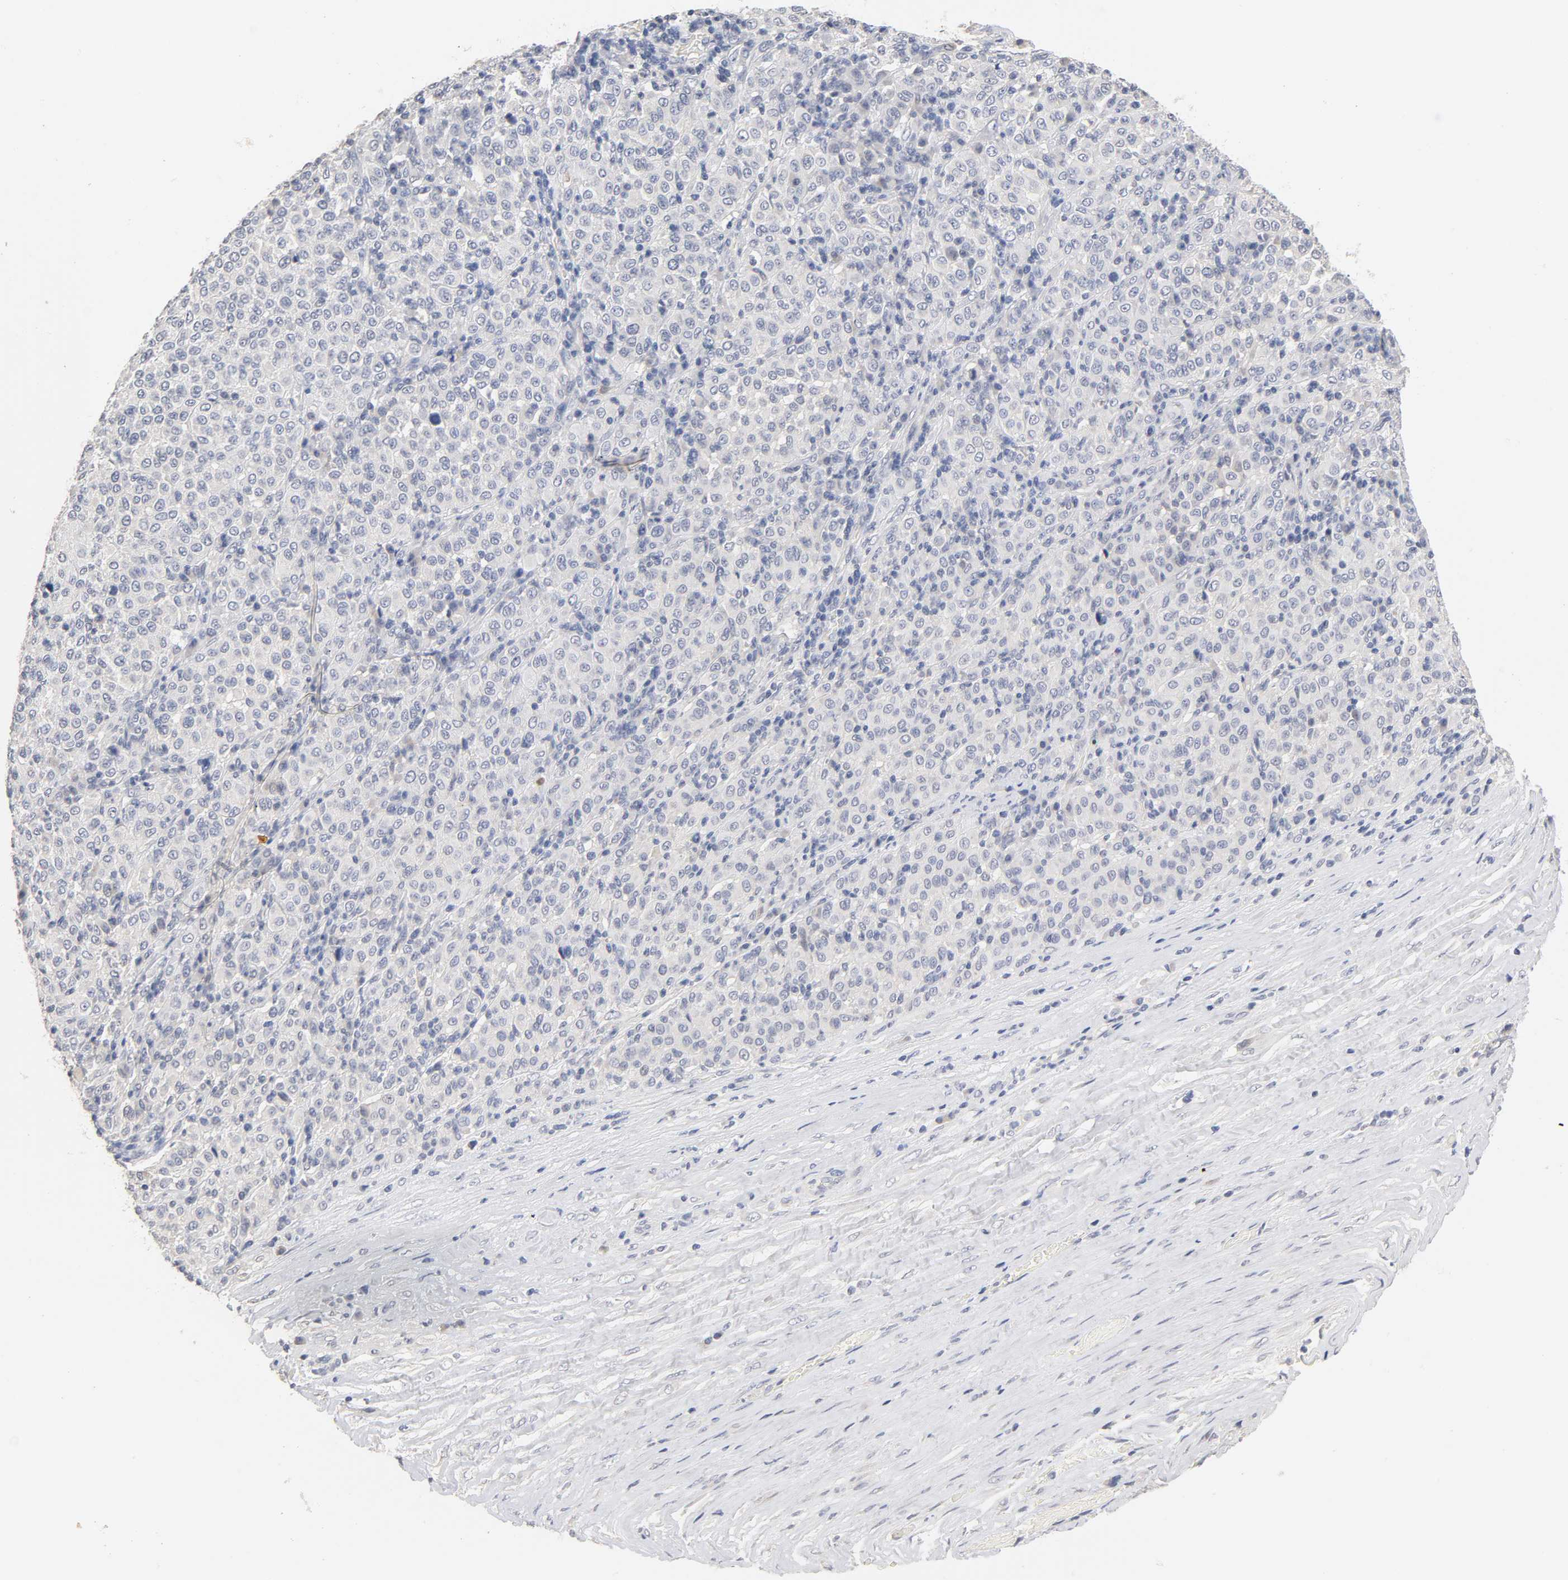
{"staining": {"intensity": "negative", "quantity": "none", "location": "none"}, "tissue": "melanoma", "cell_type": "Tumor cells", "image_type": "cancer", "snomed": [{"axis": "morphology", "description": "Malignant melanoma, Metastatic site"}, {"axis": "topography", "description": "Pancreas"}], "caption": "IHC histopathology image of human melanoma stained for a protein (brown), which reveals no expression in tumor cells.", "gene": "OVOL1", "patient": {"sex": "female", "age": 30}}